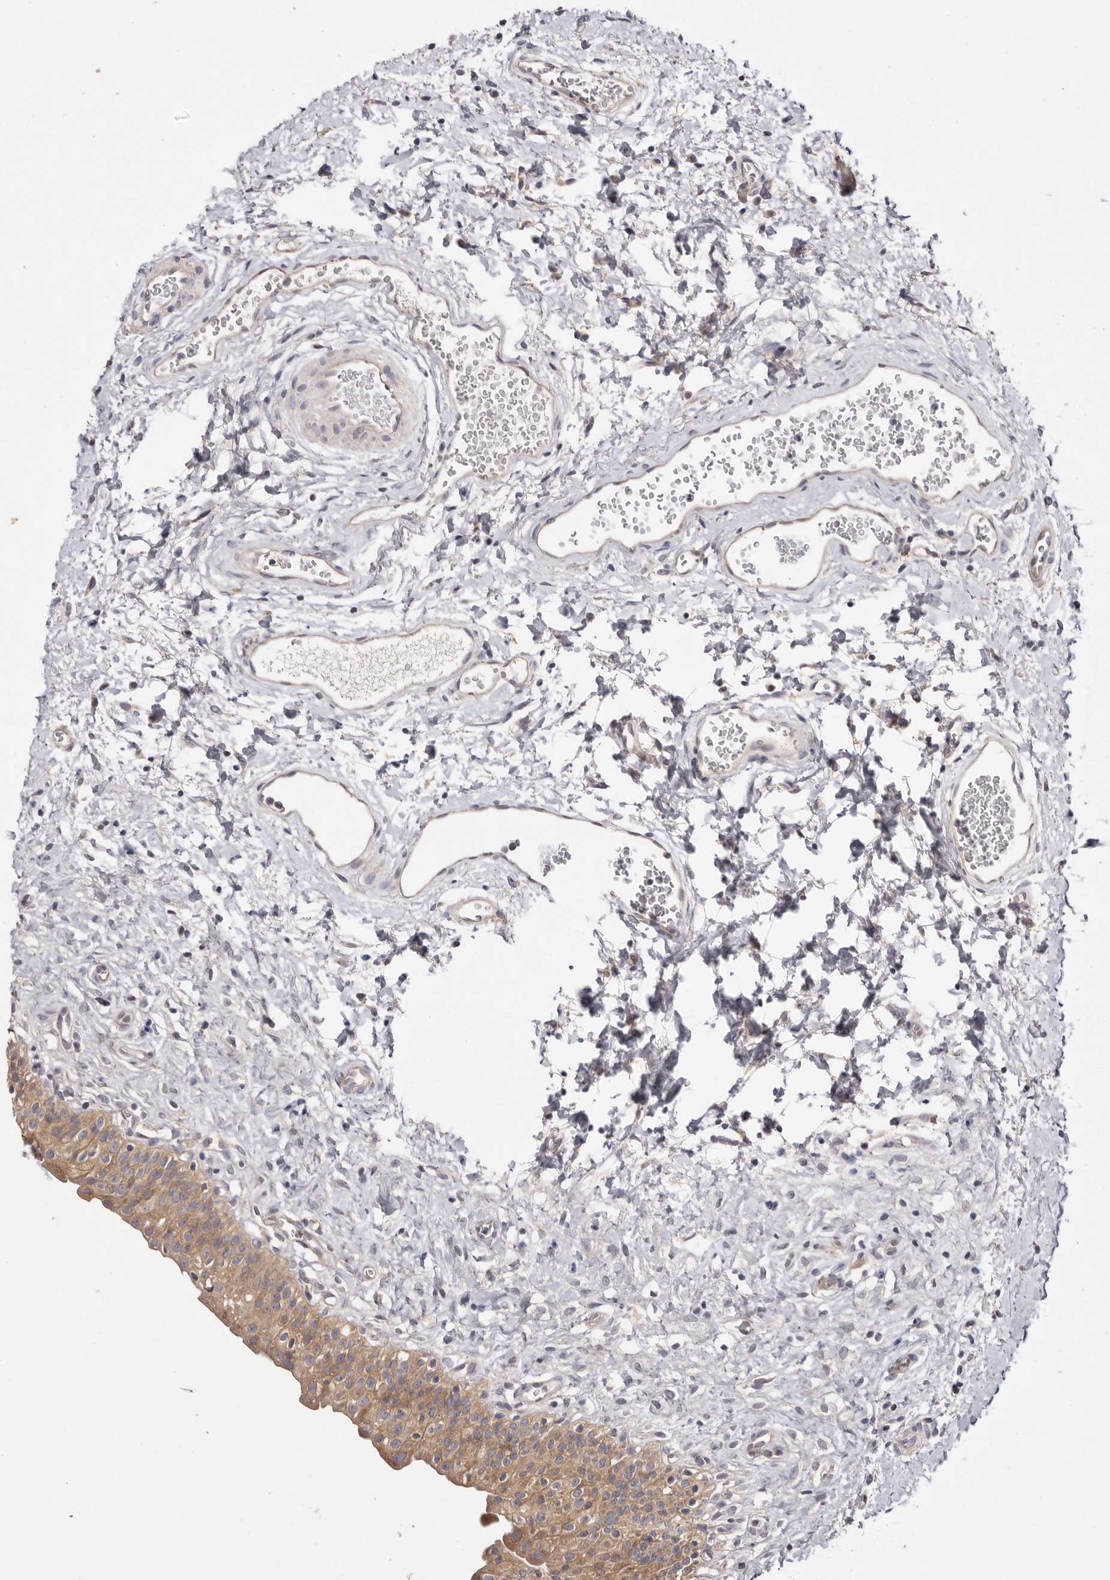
{"staining": {"intensity": "moderate", "quantity": ">75%", "location": "cytoplasmic/membranous"}, "tissue": "urinary bladder", "cell_type": "Urothelial cells", "image_type": "normal", "snomed": [{"axis": "morphology", "description": "Normal tissue, NOS"}, {"axis": "topography", "description": "Urinary bladder"}], "caption": "This photomicrograph displays IHC staining of unremarkable urinary bladder, with medium moderate cytoplasmic/membranous staining in about >75% of urothelial cells.", "gene": "FAM167B", "patient": {"sex": "male", "age": 51}}